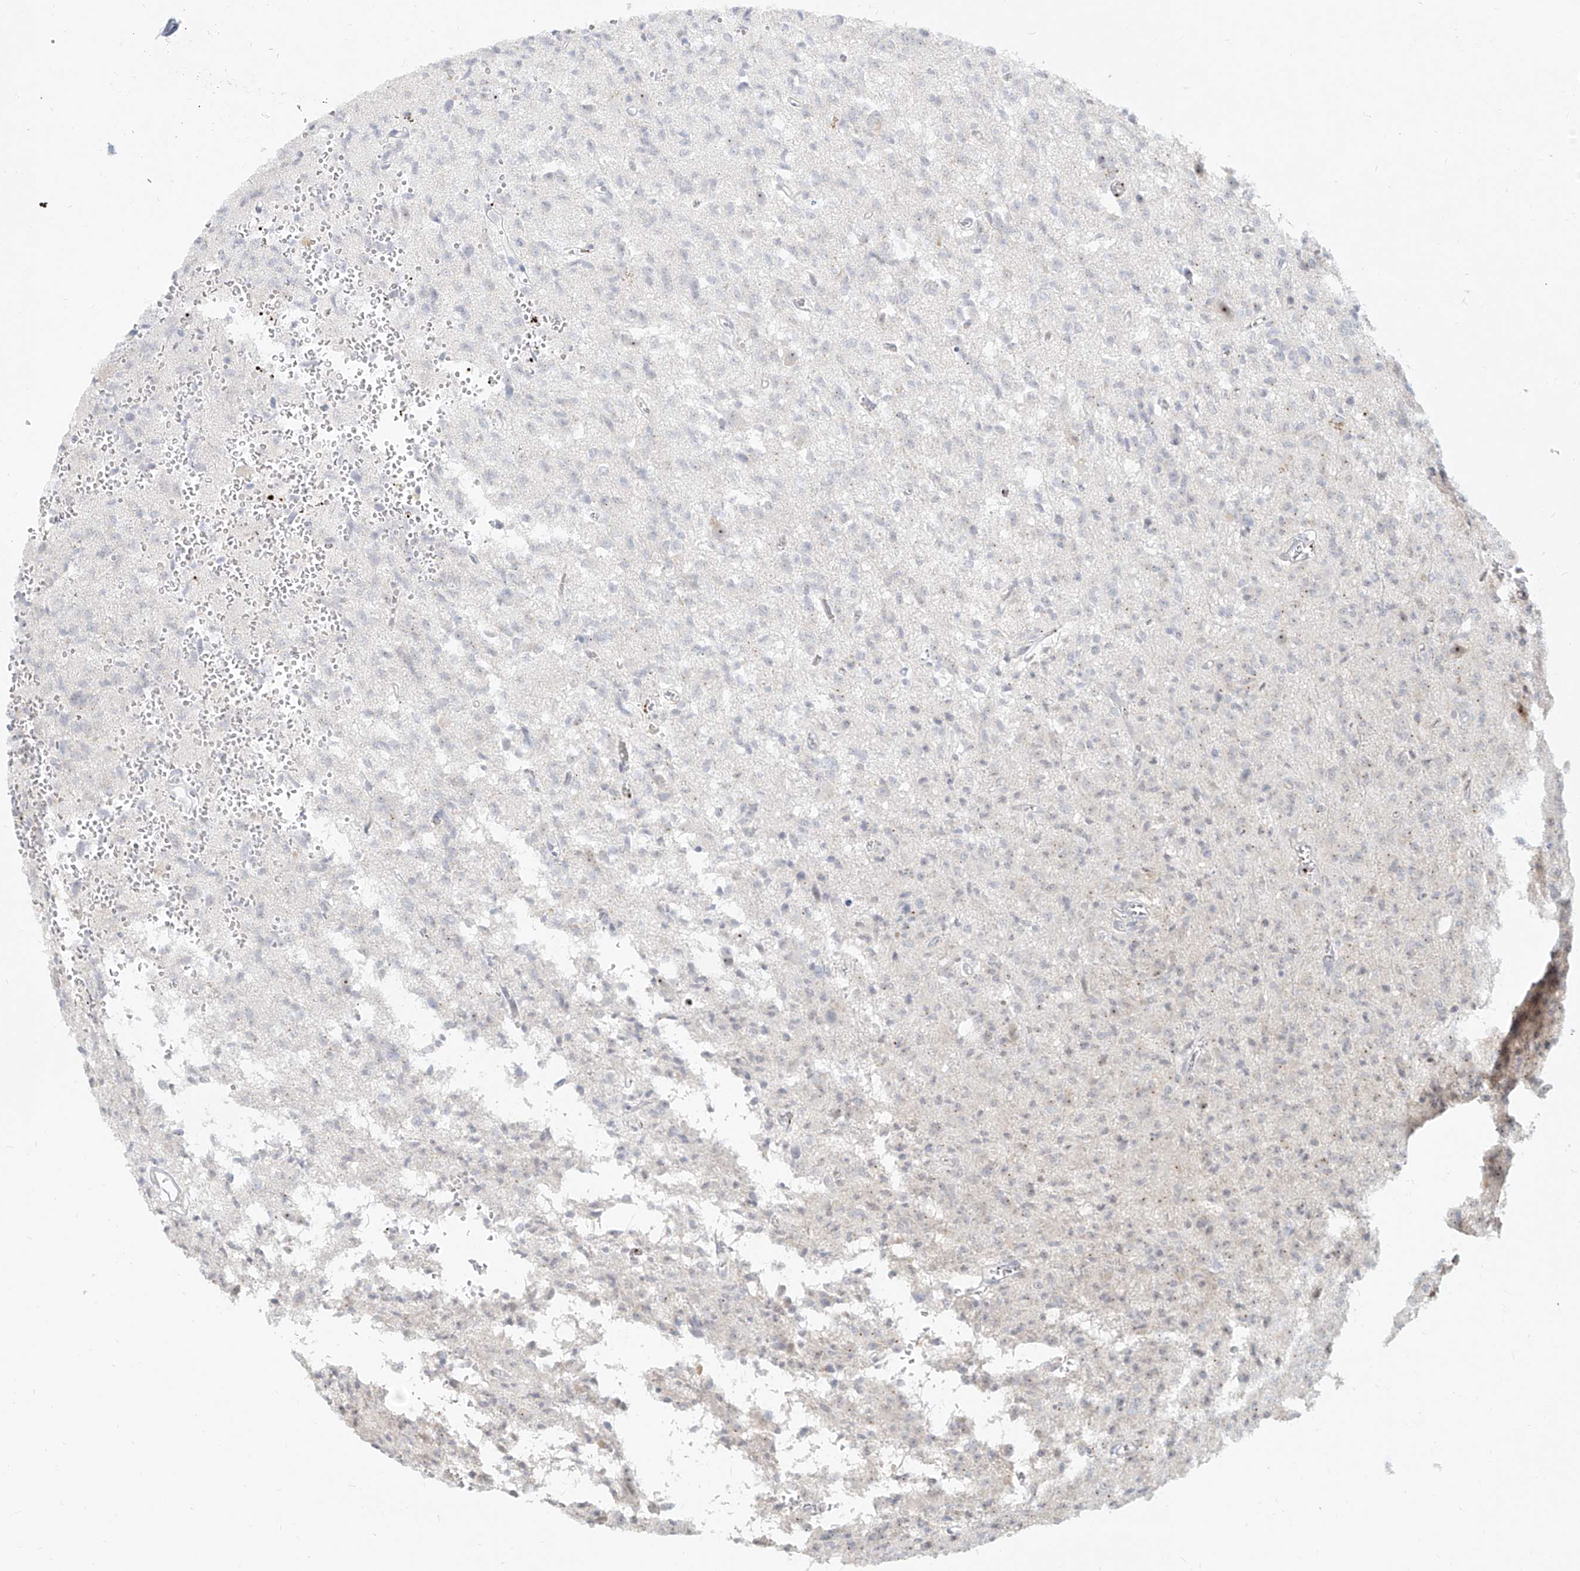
{"staining": {"intensity": "moderate", "quantity": "<25%", "location": "nuclear"}, "tissue": "glioma", "cell_type": "Tumor cells", "image_type": "cancer", "snomed": [{"axis": "morphology", "description": "Glioma, malignant, High grade"}, {"axis": "topography", "description": "Brain"}], "caption": "An IHC micrograph of tumor tissue is shown. Protein staining in brown labels moderate nuclear positivity in high-grade glioma (malignant) within tumor cells.", "gene": "BYSL", "patient": {"sex": "female", "age": 57}}